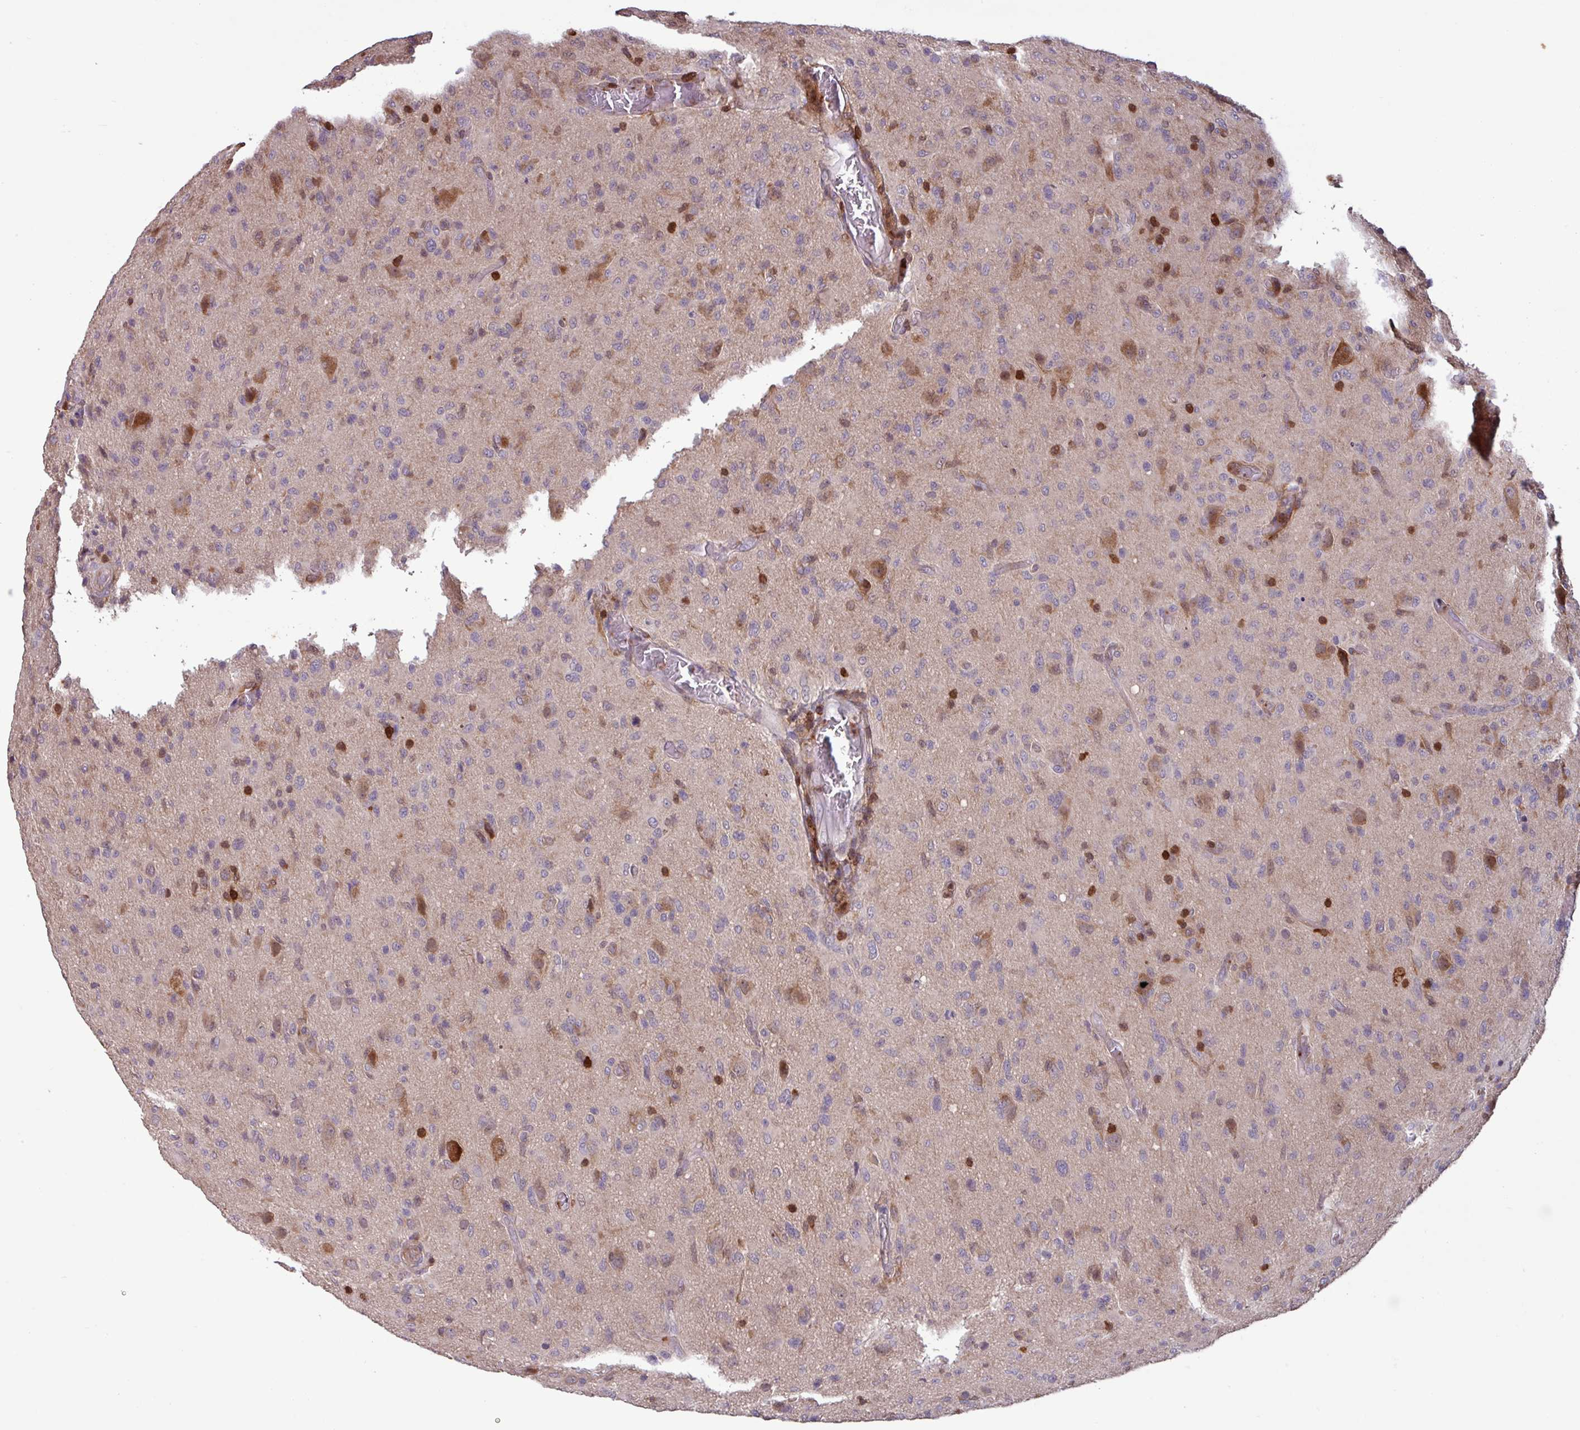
{"staining": {"intensity": "negative", "quantity": "none", "location": "none"}, "tissue": "glioma", "cell_type": "Tumor cells", "image_type": "cancer", "snomed": [{"axis": "morphology", "description": "Glioma, malignant, High grade"}, {"axis": "topography", "description": "Brain"}], "caption": "IHC micrograph of neoplastic tissue: human glioma stained with DAB shows no significant protein staining in tumor cells.", "gene": "SEC61G", "patient": {"sex": "female", "age": 57}}